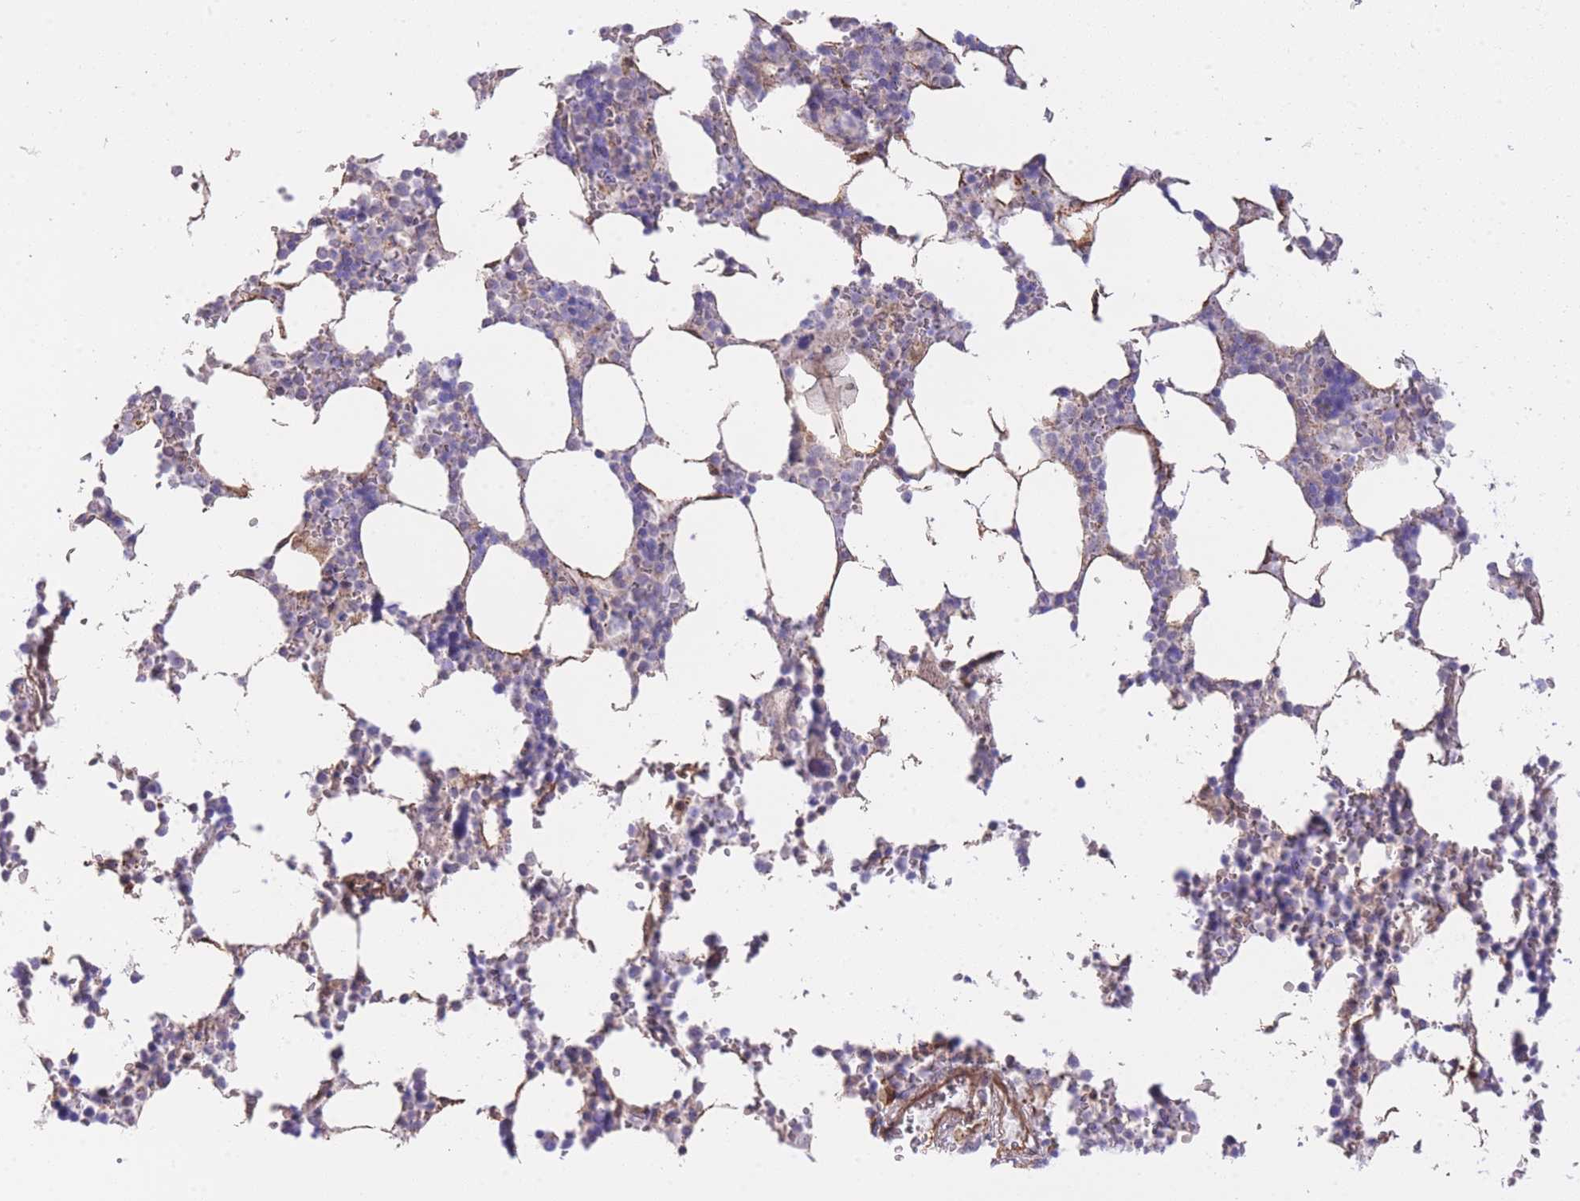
{"staining": {"intensity": "moderate", "quantity": "<25%", "location": "cytoplasmic/membranous"}, "tissue": "bone marrow", "cell_type": "Hematopoietic cells", "image_type": "normal", "snomed": [{"axis": "morphology", "description": "Normal tissue, NOS"}, {"axis": "topography", "description": "Bone marrow"}], "caption": "The micrograph demonstrates staining of benign bone marrow, revealing moderate cytoplasmic/membranous protein staining (brown color) within hematopoietic cells.", "gene": "CTBP1", "patient": {"sex": "male", "age": 64}}